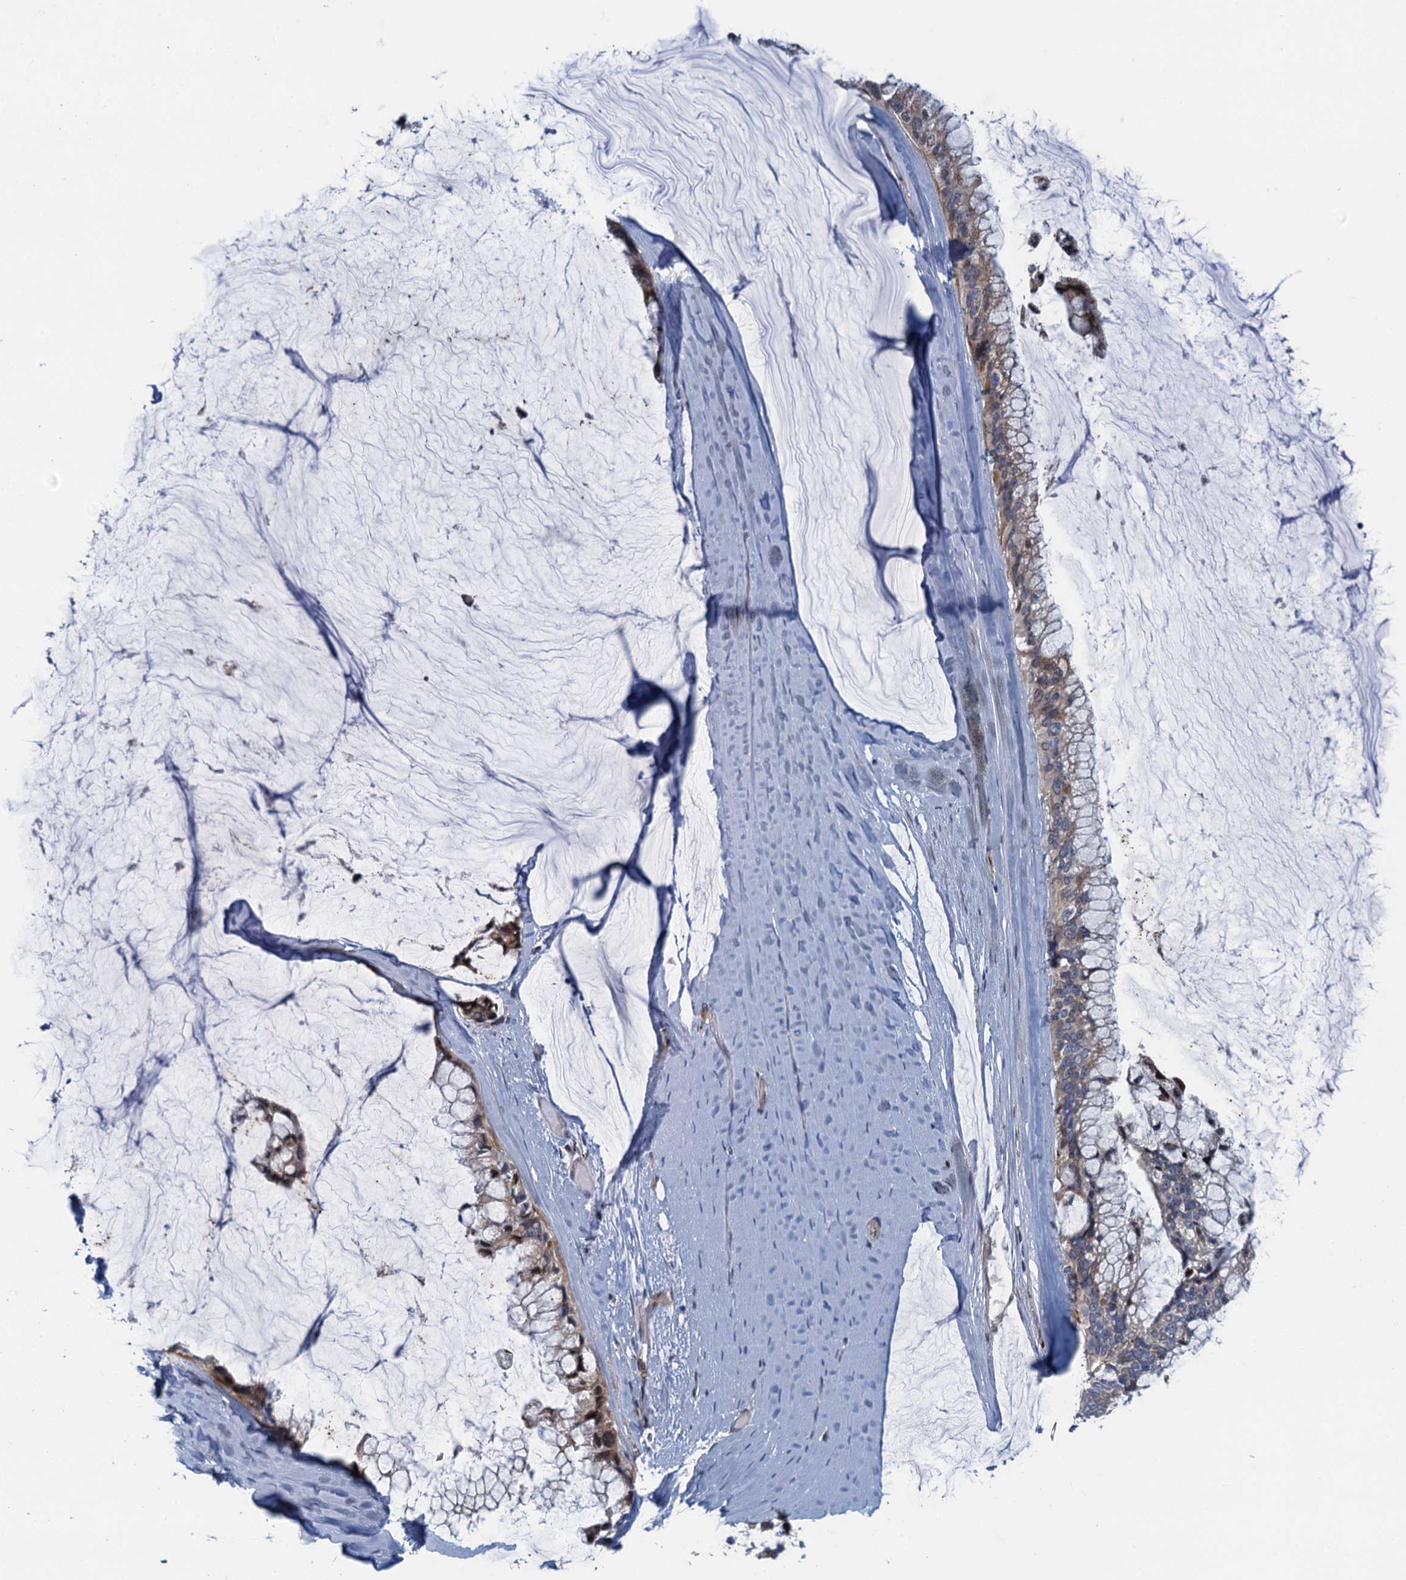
{"staining": {"intensity": "weak", "quantity": ">75%", "location": "cytoplasmic/membranous,nuclear"}, "tissue": "ovarian cancer", "cell_type": "Tumor cells", "image_type": "cancer", "snomed": [{"axis": "morphology", "description": "Cystadenocarcinoma, mucinous, NOS"}, {"axis": "topography", "description": "Ovary"}], "caption": "There is low levels of weak cytoplasmic/membranous and nuclear staining in tumor cells of ovarian mucinous cystadenocarcinoma, as demonstrated by immunohistochemical staining (brown color).", "gene": "AGRN", "patient": {"sex": "female", "age": 39}}